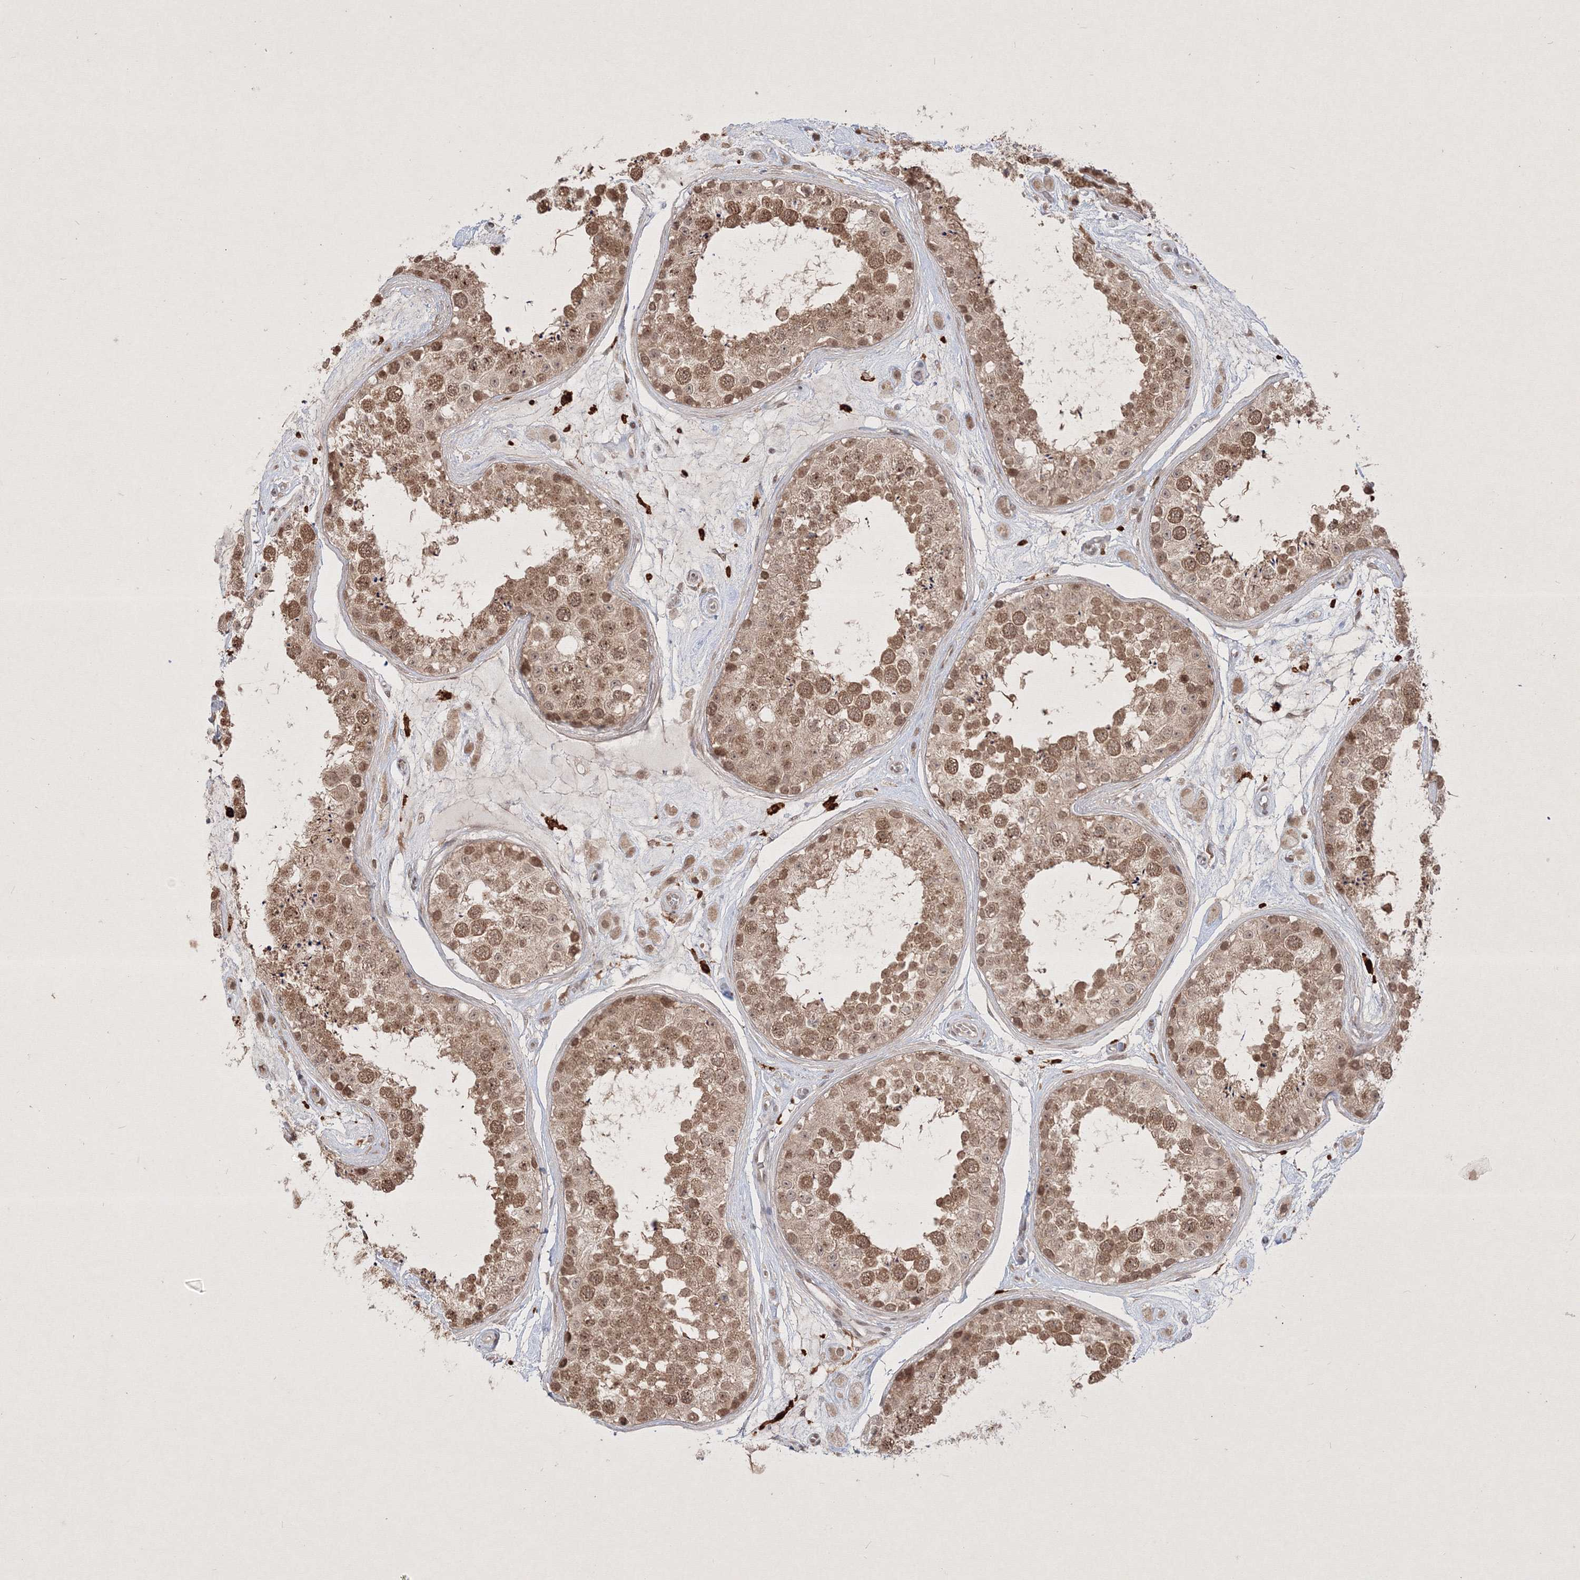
{"staining": {"intensity": "moderate", "quantity": ">75%", "location": "cytoplasmic/membranous,nuclear"}, "tissue": "testis", "cell_type": "Cells in seminiferous ducts", "image_type": "normal", "snomed": [{"axis": "morphology", "description": "Normal tissue, NOS"}, {"axis": "topography", "description": "Testis"}], "caption": "A brown stain shows moderate cytoplasmic/membranous,nuclear staining of a protein in cells in seminiferous ducts of unremarkable testis. The staining was performed using DAB (3,3'-diaminobenzidine), with brown indicating positive protein expression. Nuclei are stained blue with hematoxylin.", "gene": "TAB1", "patient": {"sex": "male", "age": 25}}